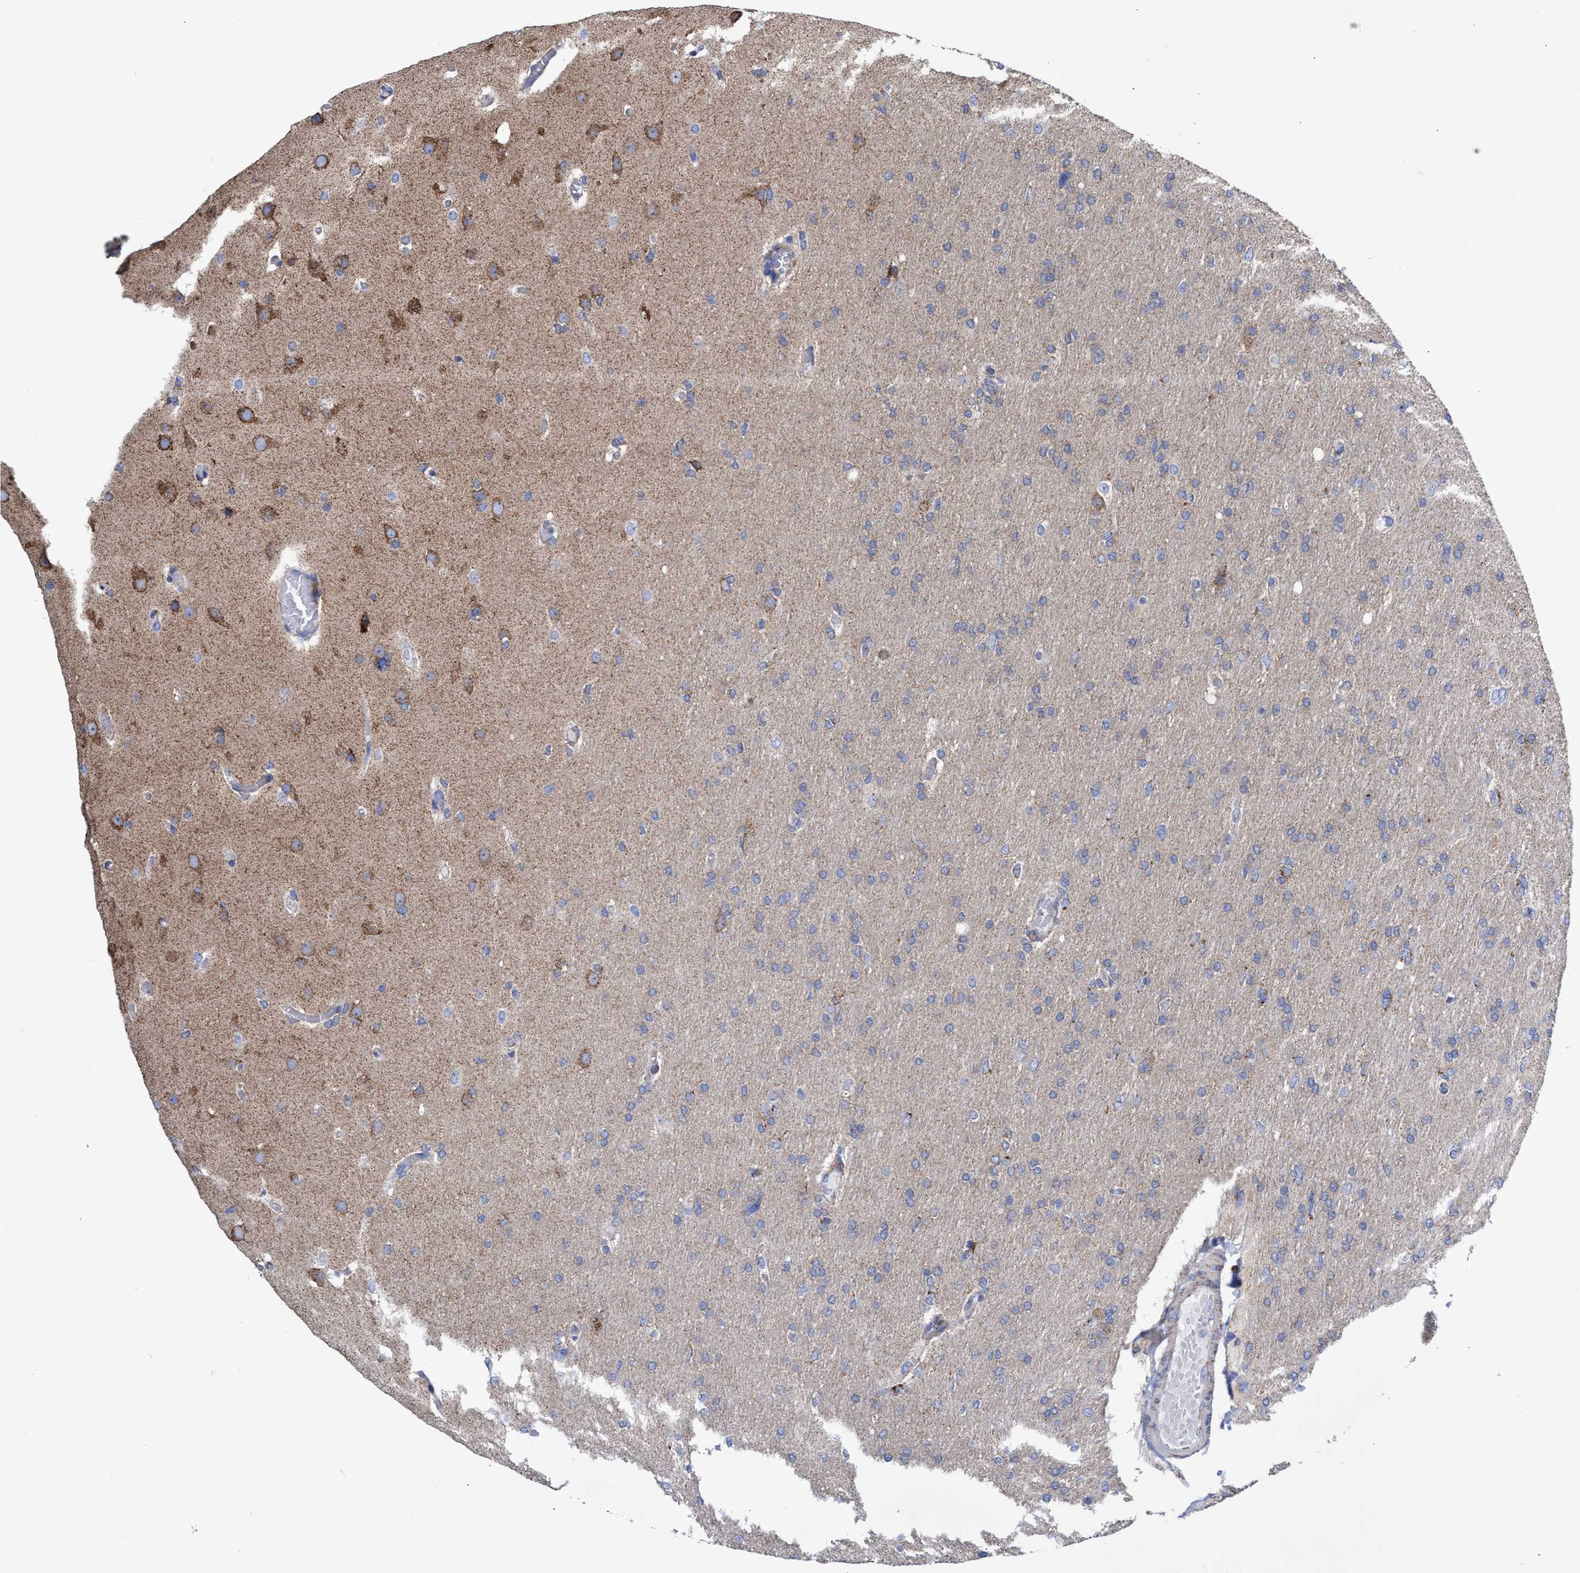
{"staining": {"intensity": "negative", "quantity": "none", "location": "none"}, "tissue": "glioma", "cell_type": "Tumor cells", "image_type": "cancer", "snomed": [{"axis": "morphology", "description": "Glioma, malignant, High grade"}, {"axis": "topography", "description": "Cerebral cortex"}], "caption": "Immunohistochemistry (IHC) histopathology image of malignant high-grade glioma stained for a protein (brown), which shows no expression in tumor cells. Brightfield microscopy of immunohistochemistry stained with DAB (brown) and hematoxylin (blue), captured at high magnification.", "gene": "ZNF750", "patient": {"sex": "female", "age": 36}}